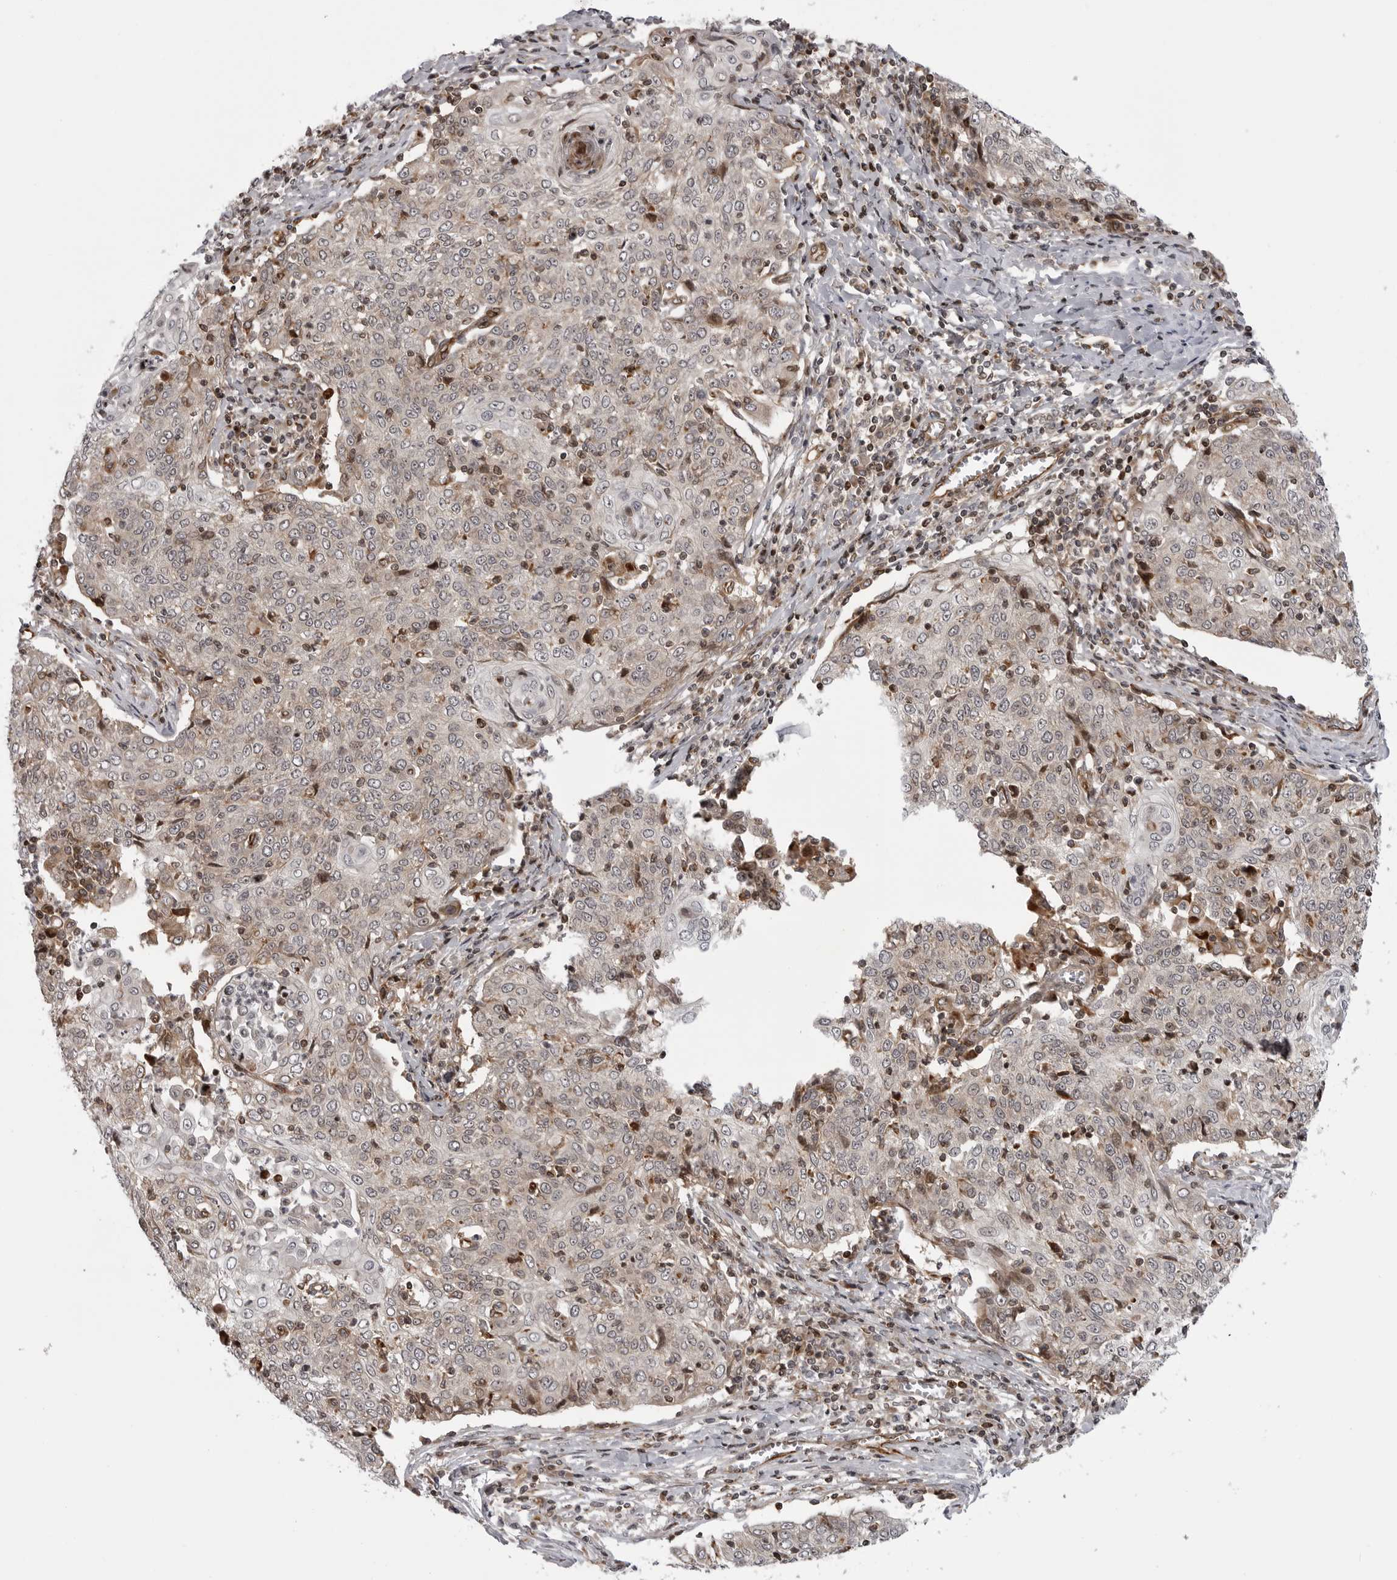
{"staining": {"intensity": "negative", "quantity": "none", "location": "none"}, "tissue": "cervical cancer", "cell_type": "Tumor cells", "image_type": "cancer", "snomed": [{"axis": "morphology", "description": "Squamous cell carcinoma, NOS"}, {"axis": "topography", "description": "Cervix"}], "caption": "This is an immunohistochemistry (IHC) micrograph of human cervical squamous cell carcinoma. There is no positivity in tumor cells.", "gene": "ABL1", "patient": {"sex": "female", "age": 48}}